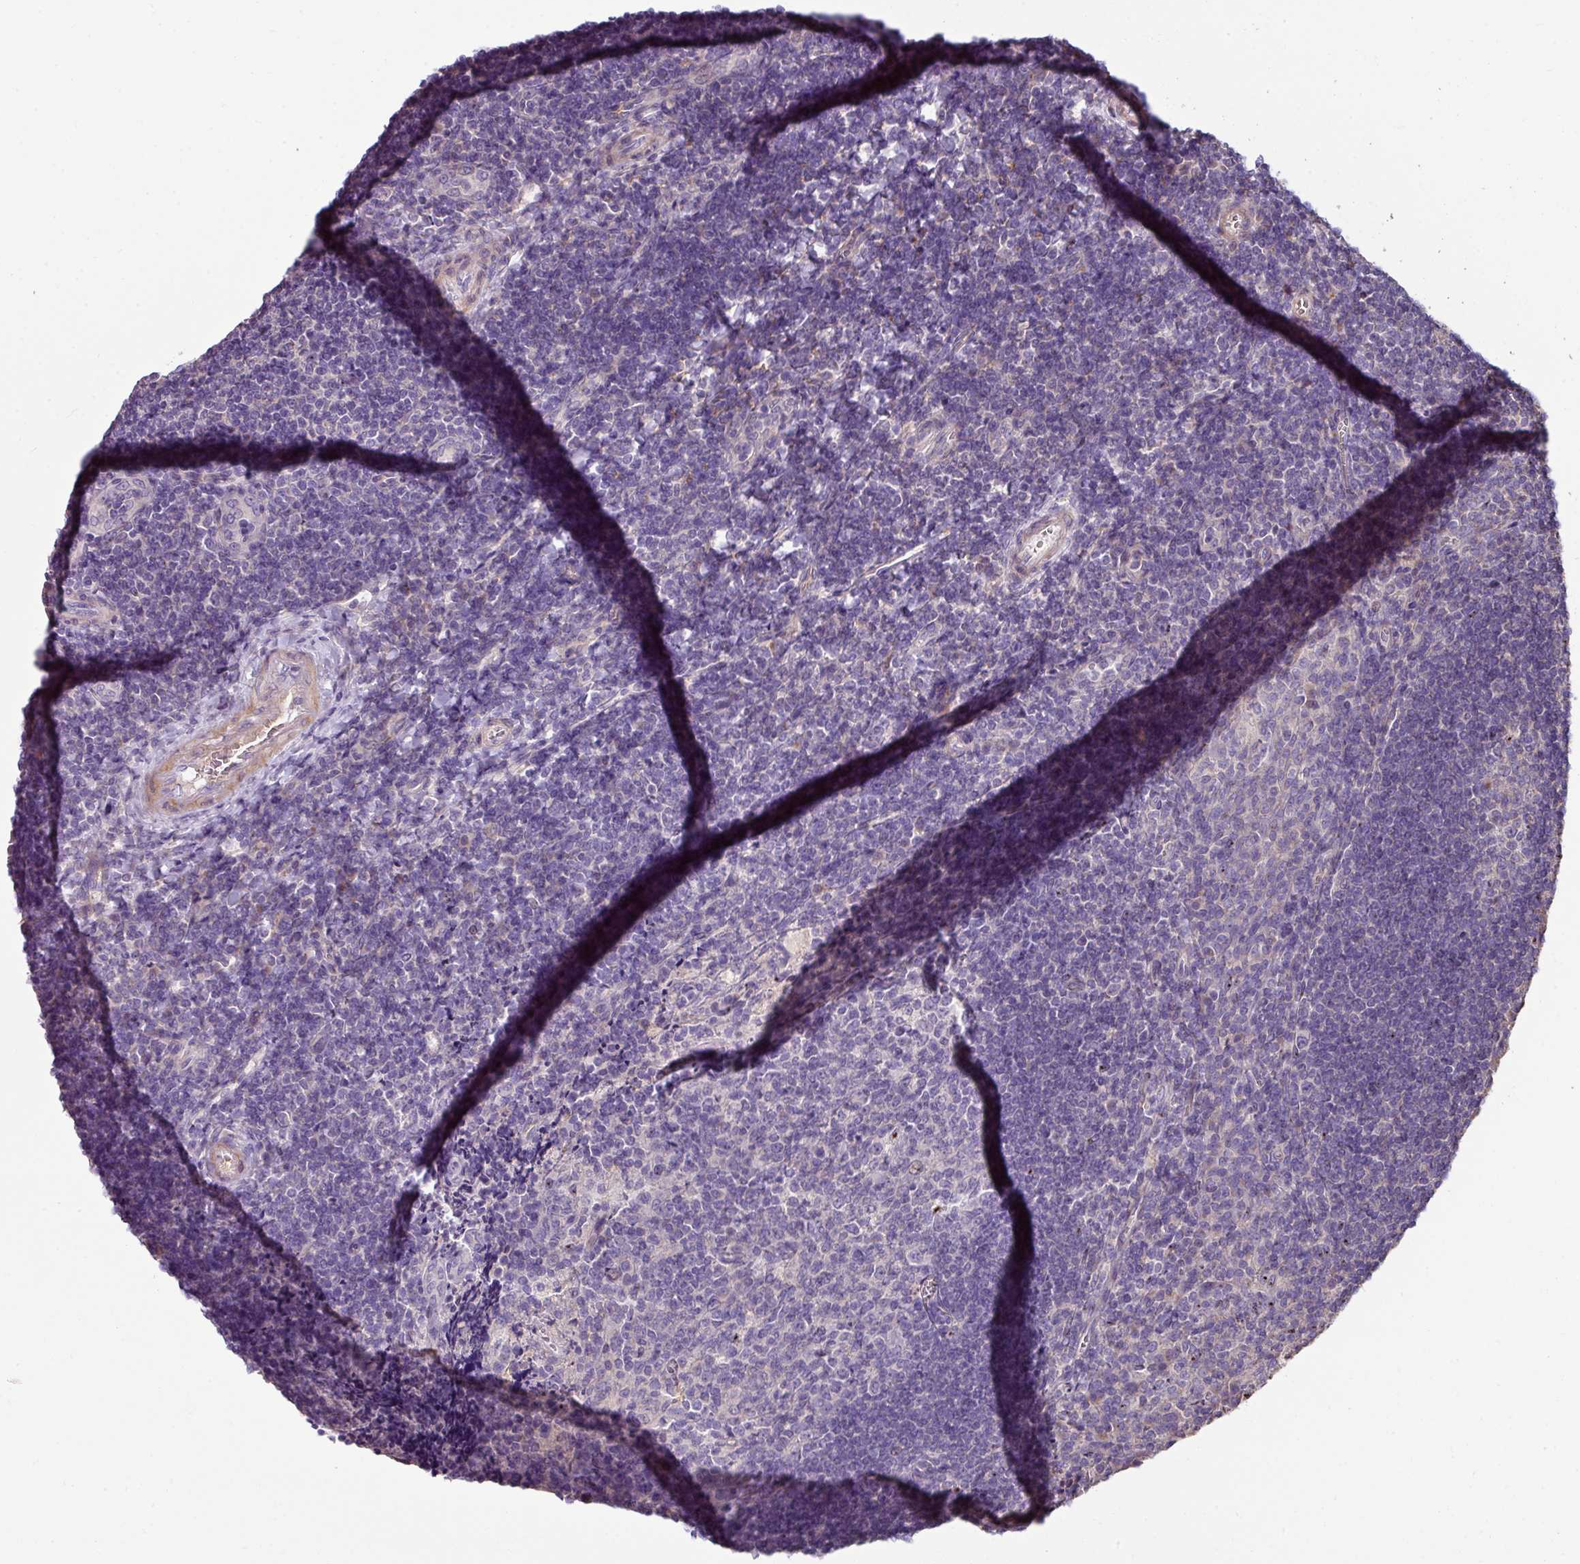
{"staining": {"intensity": "negative", "quantity": "none", "location": "none"}, "tissue": "tonsil", "cell_type": "Germinal center cells", "image_type": "normal", "snomed": [{"axis": "morphology", "description": "Normal tissue, NOS"}, {"axis": "topography", "description": "Tonsil"}], "caption": "IHC of normal tonsil shows no positivity in germinal center cells.", "gene": "LRRC9", "patient": {"sex": "male", "age": 17}}